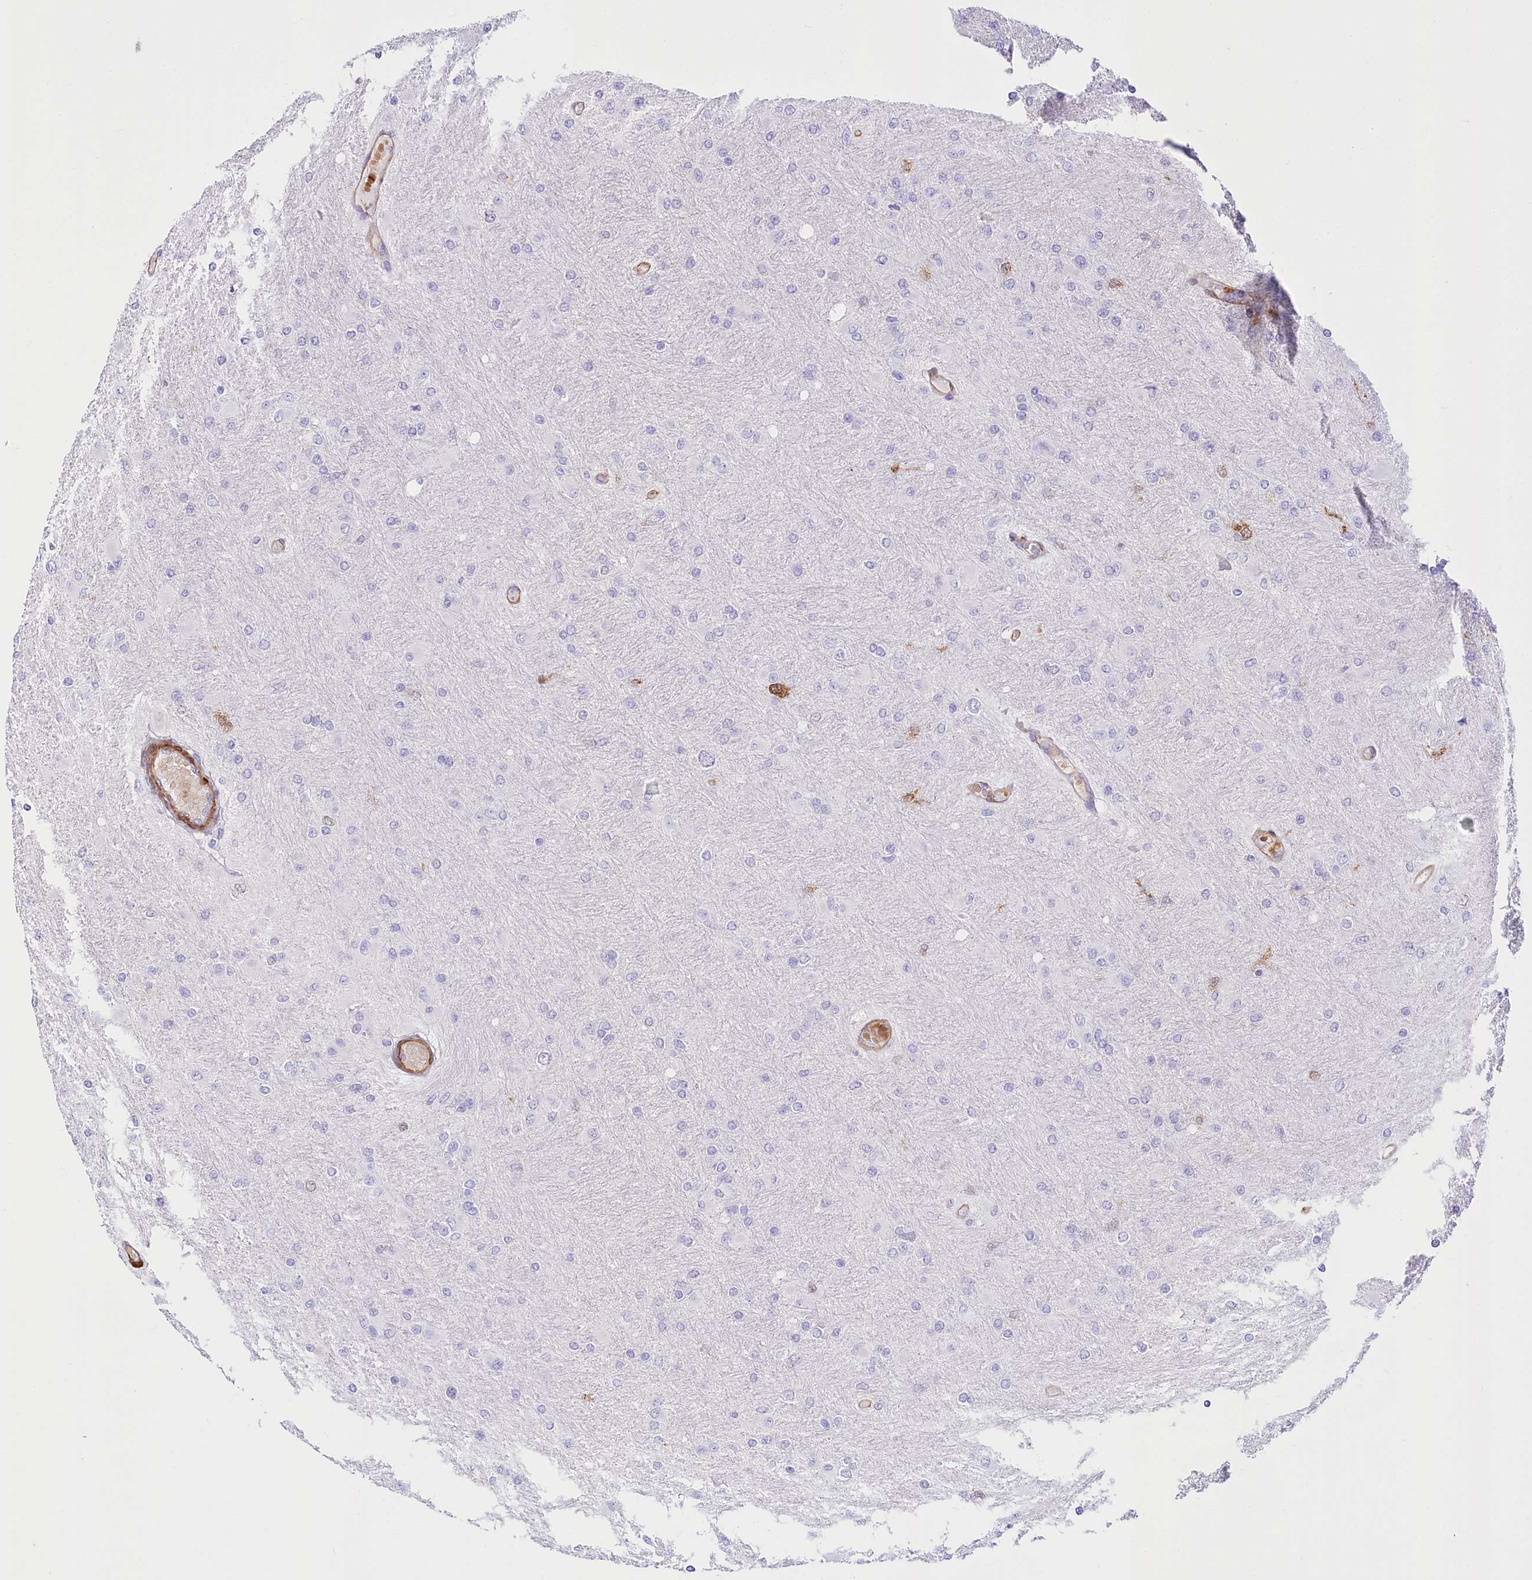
{"staining": {"intensity": "negative", "quantity": "none", "location": "none"}, "tissue": "glioma", "cell_type": "Tumor cells", "image_type": "cancer", "snomed": [{"axis": "morphology", "description": "Glioma, malignant, High grade"}, {"axis": "topography", "description": "Cerebral cortex"}], "caption": "This is an immunohistochemistry photomicrograph of glioma. There is no positivity in tumor cells.", "gene": "PTMS", "patient": {"sex": "female", "age": 36}}